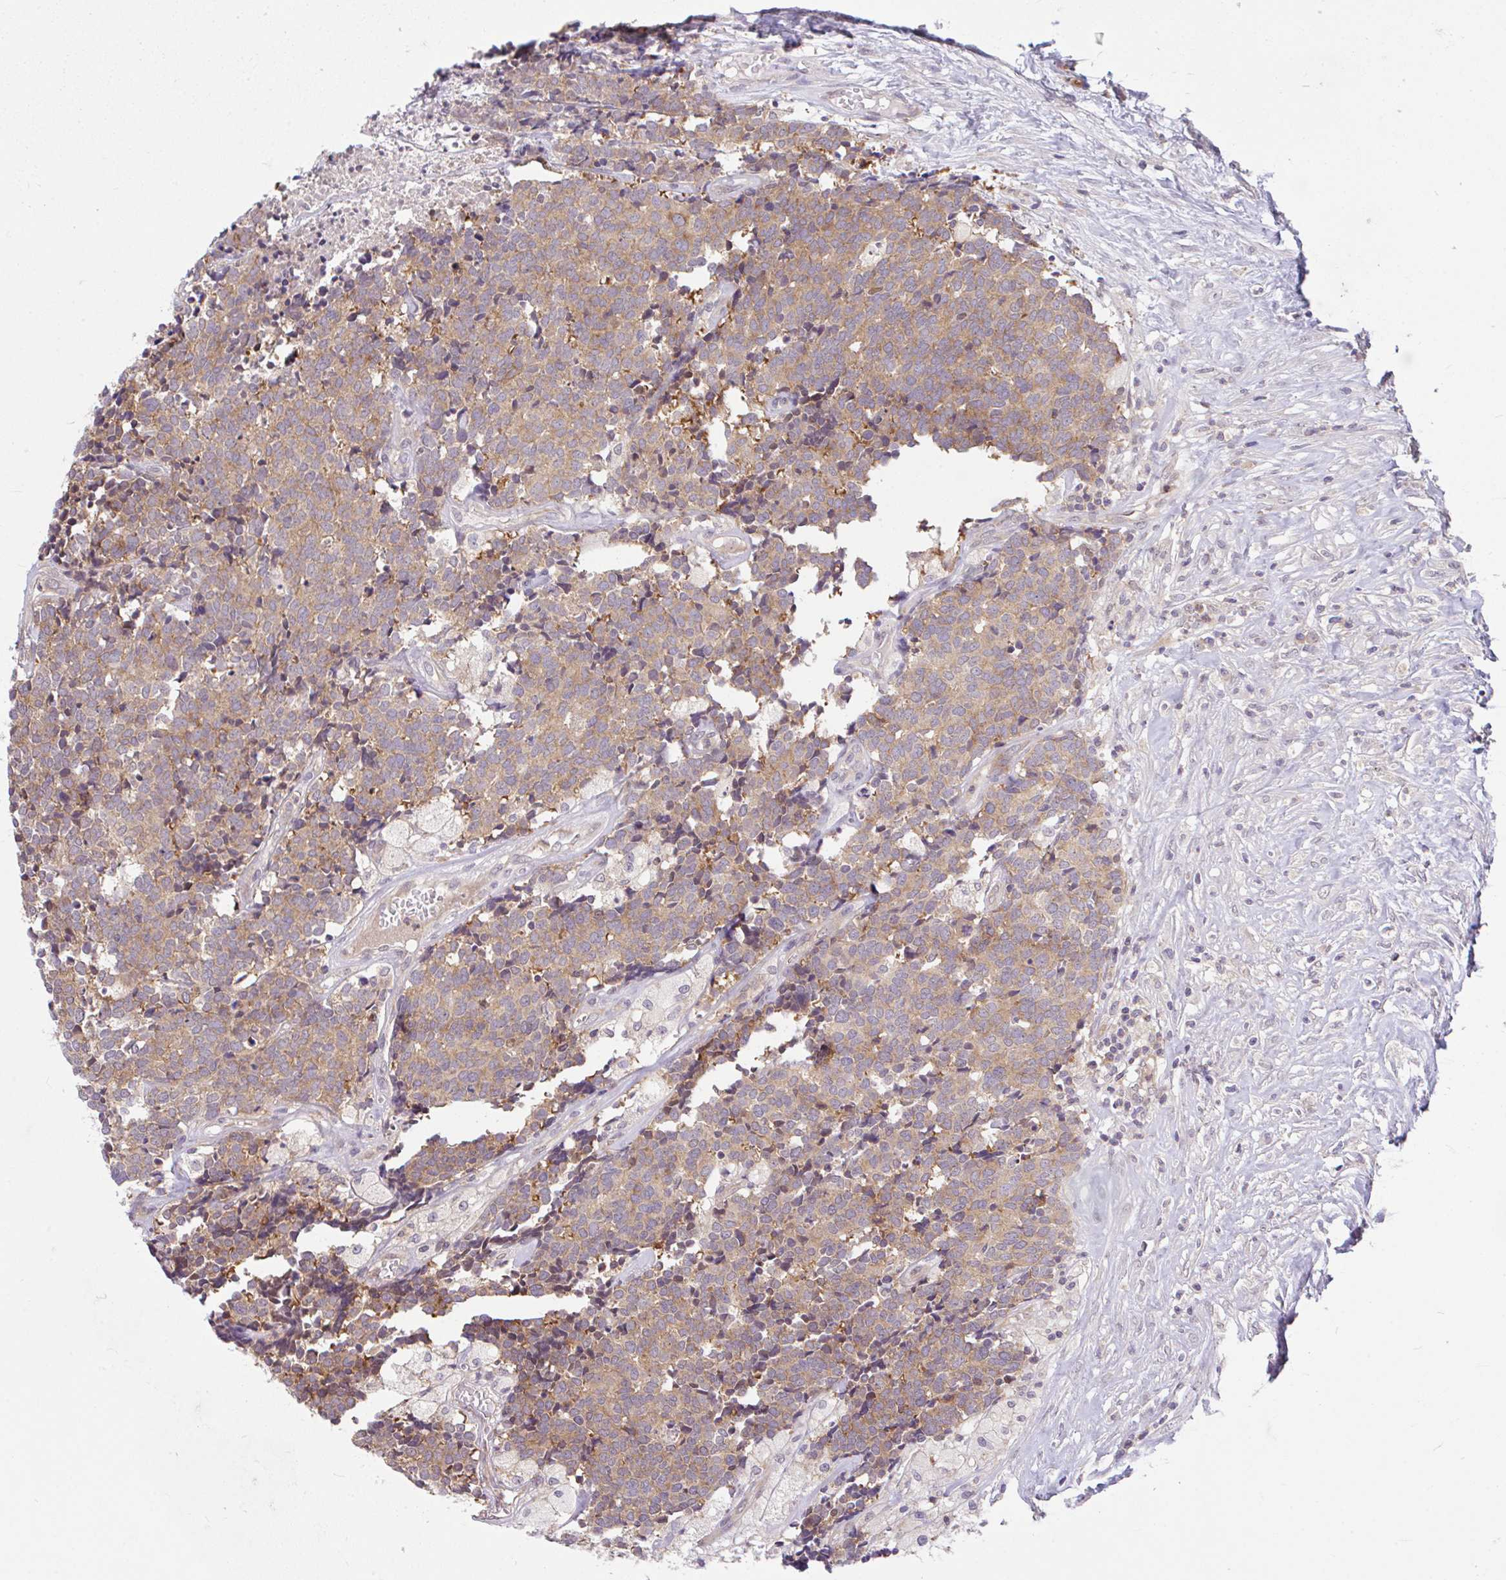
{"staining": {"intensity": "weak", "quantity": ">75%", "location": "cytoplasmic/membranous"}, "tissue": "carcinoid", "cell_type": "Tumor cells", "image_type": "cancer", "snomed": [{"axis": "morphology", "description": "Carcinoid, malignant, NOS"}, {"axis": "topography", "description": "Skin"}], "caption": "A histopathology image of human carcinoid stained for a protein displays weak cytoplasmic/membranous brown staining in tumor cells.", "gene": "RALBP1", "patient": {"sex": "female", "age": 79}}